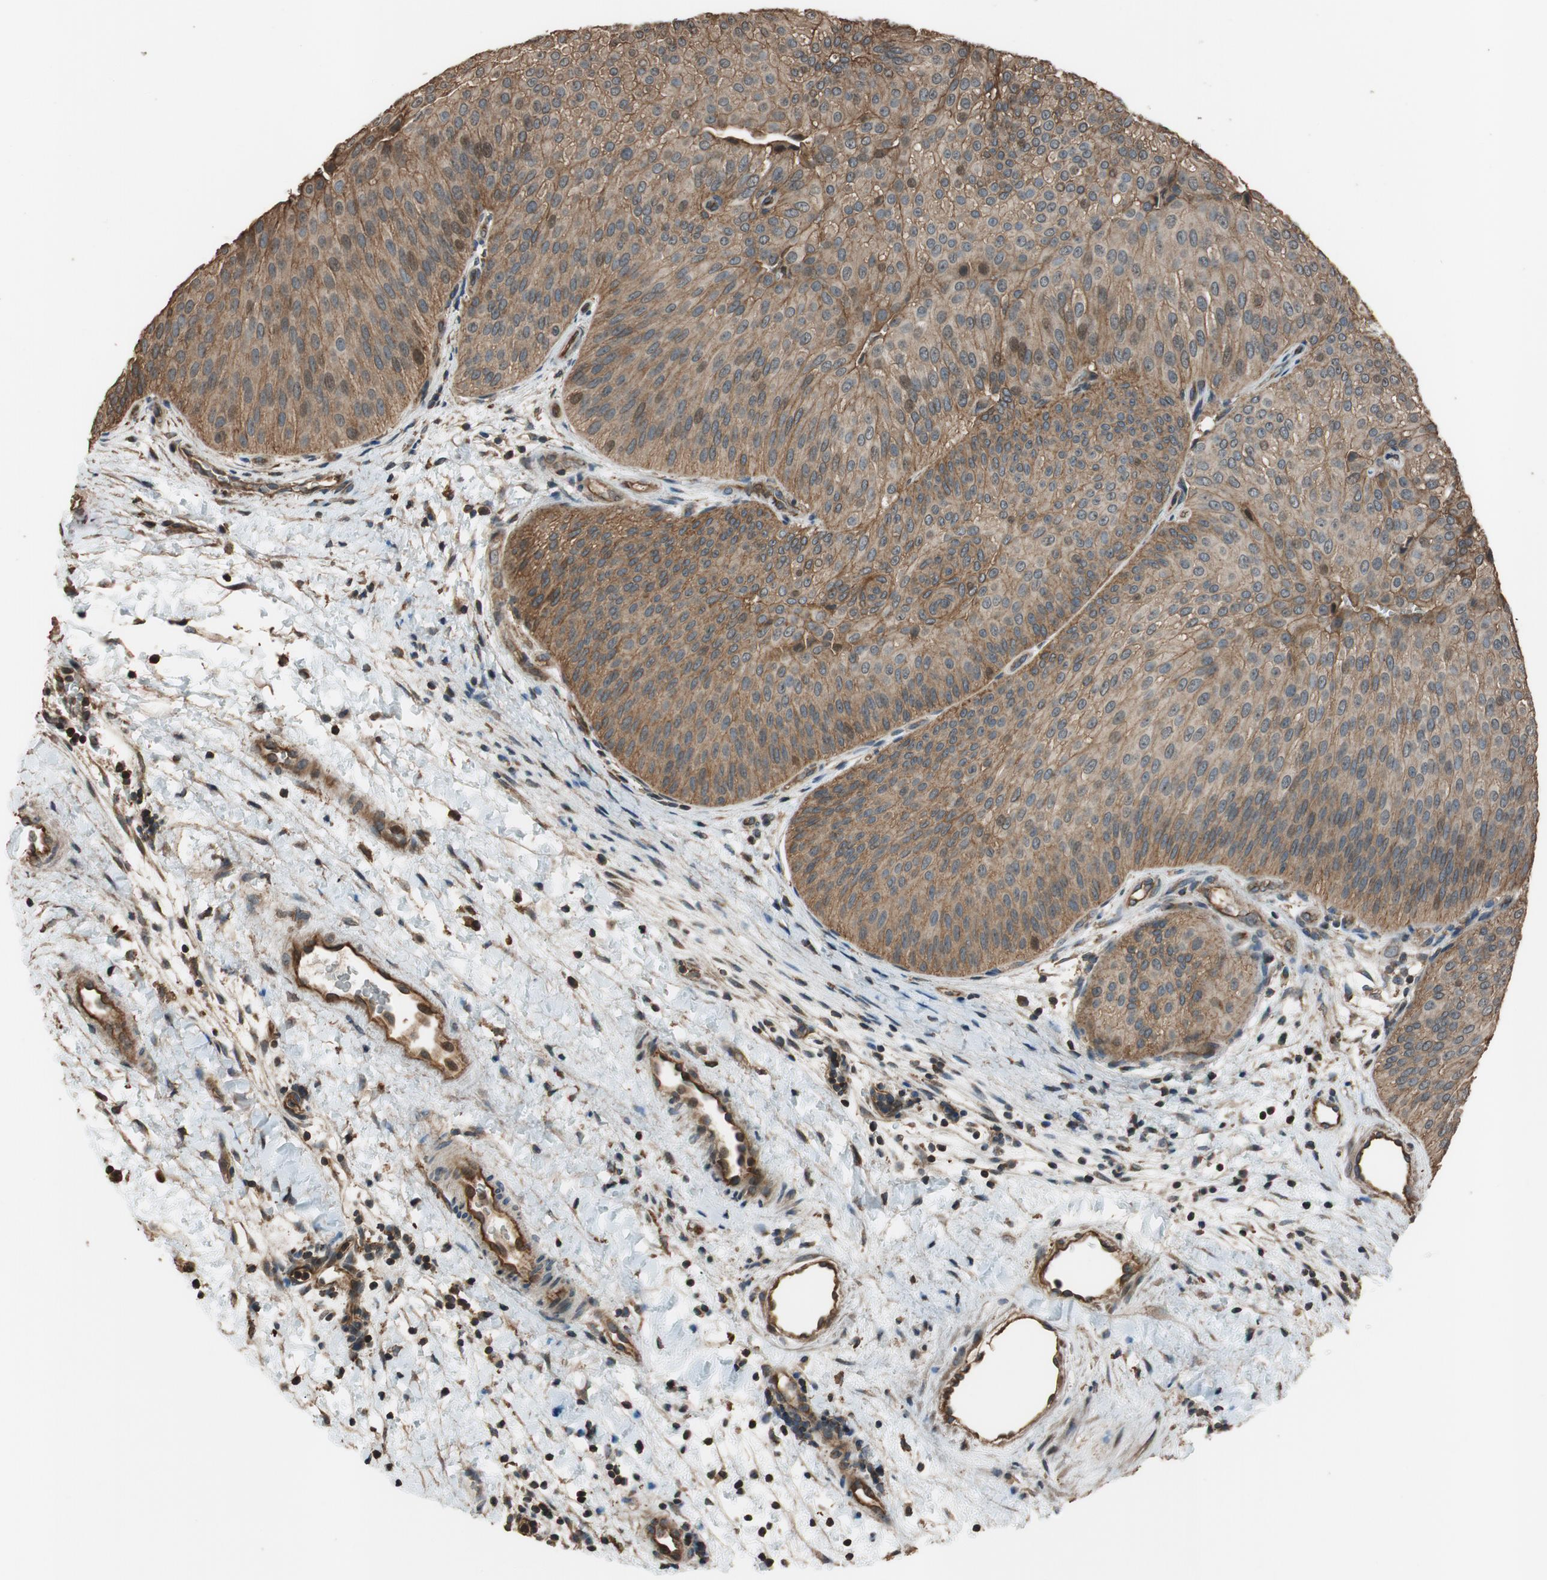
{"staining": {"intensity": "moderate", "quantity": ">75%", "location": "cytoplasmic/membranous"}, "tissue": "urothelial cancer", "cell_type": "Tumor cells", "image_type": "cancer", "snomed": [{"axis": "morphology", "description": "Urothelial carcinoma, Low grade"}, {"axis": "topography", "description": "Urinary bladder"}], "caption": "Low-grade urothelial carcinoma was stained to show a protein in brown. There is medium levels of moderate cytoplasmic/membranous expression in about >75% of tumor cells. (Brightfield microscopy of DAB IHC at high magnification).", "gene": "MST1R", "patient": {"sex": "female", "age": 60}}